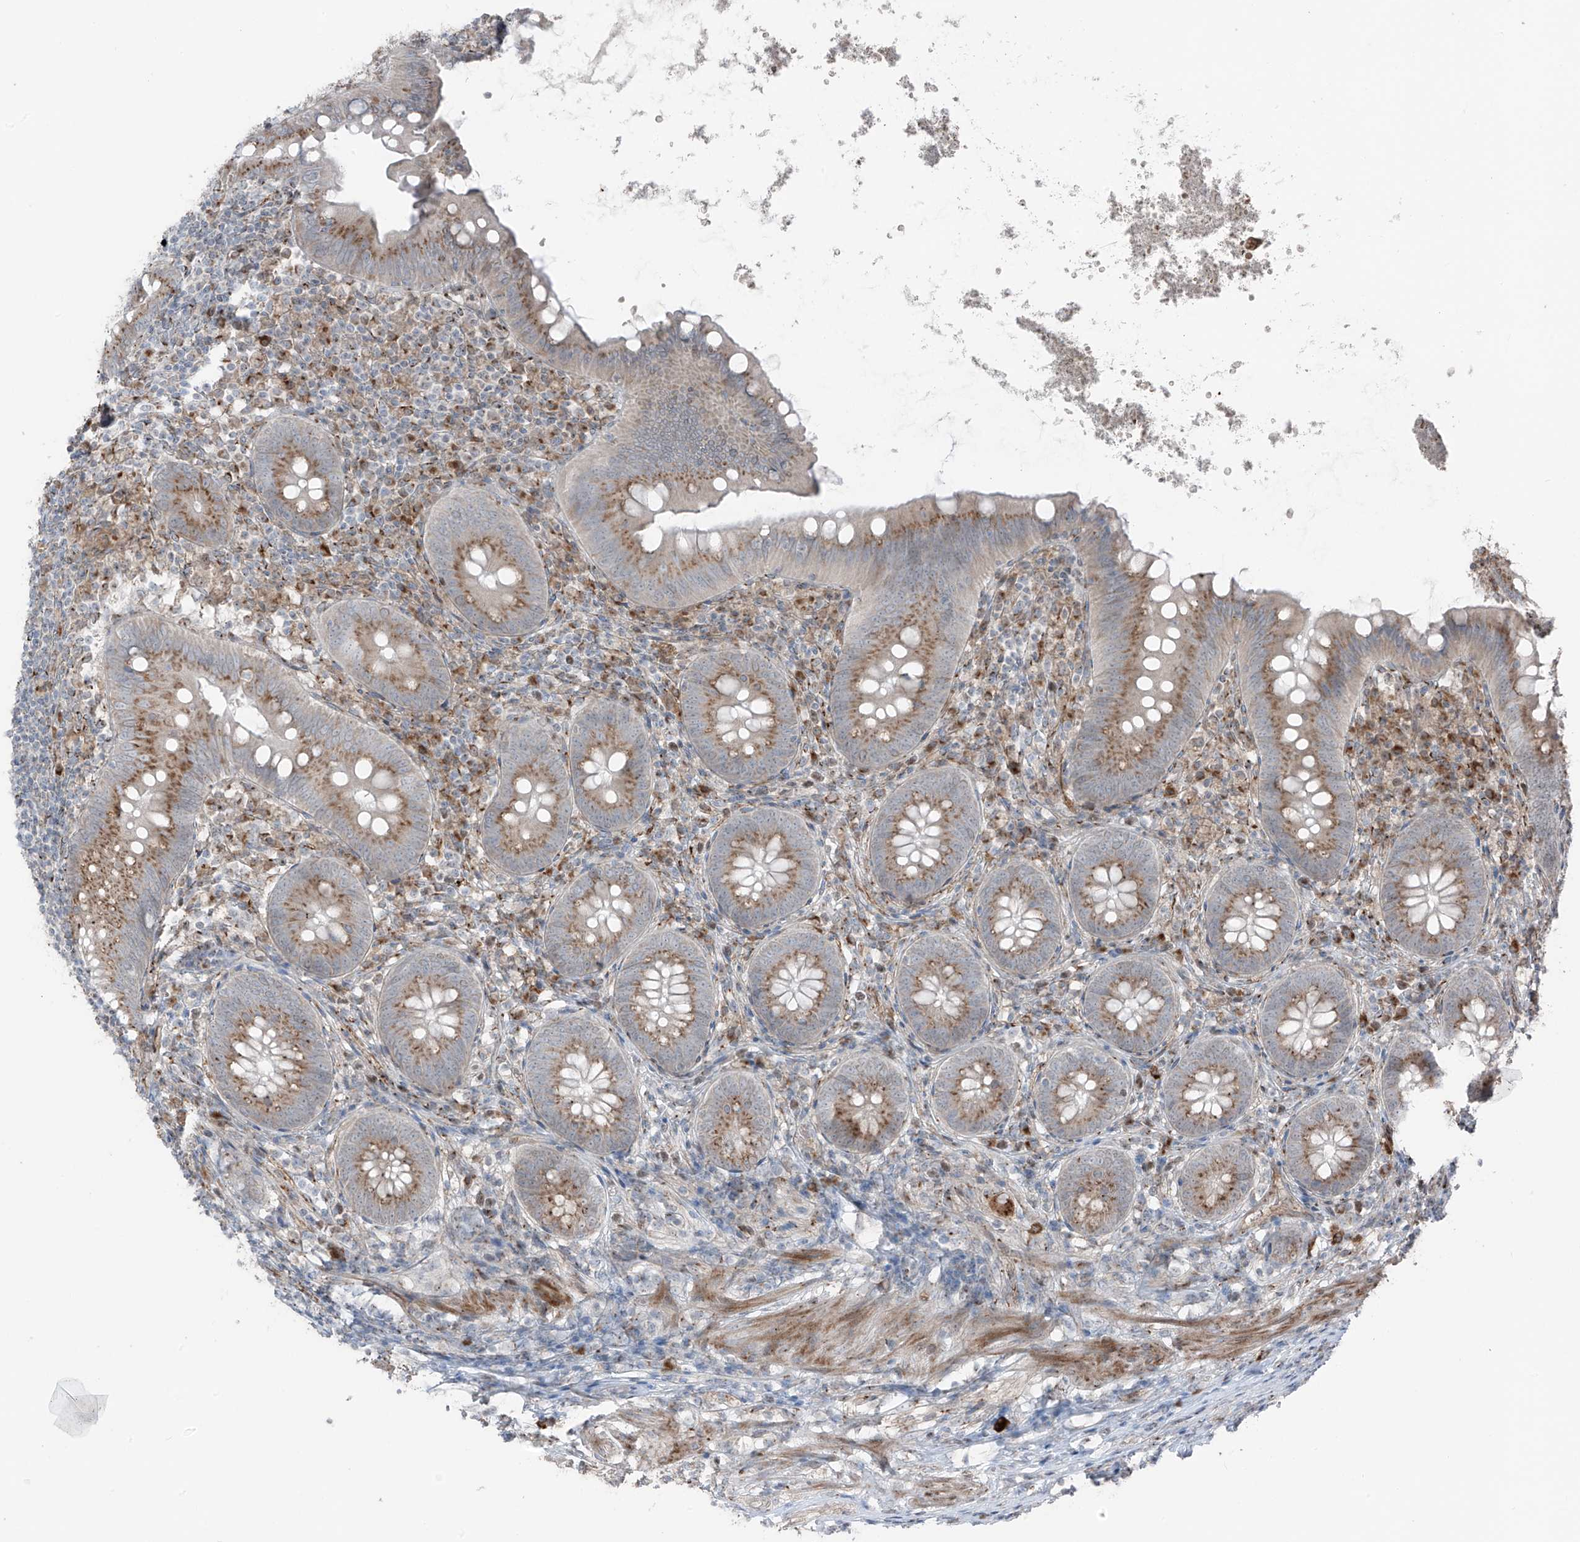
{"staining": {"intensity": "moderate", "quantity": ">75%", "location": "cytoplasmic/membranous"}, "tissue": "appendix", "cell_type": "Glandular cells", "image_type": "normal", "snomed": [{"axis": "morphology", "description": "Normal tissue, NOS"}, {"axis": "topography", "description": "Appendix"}], "caption": "Immunohistochemical staining of normal appendix demonstrates moderate cytoplasmic/membranous protein staining in approximately >75% of glandular cells. Using DAB (3,3'-diaminobenzidine) (brown) and hematoxylin (blue) stains, captured at high magnification using brightfield microscopy.", "gene": "ERLEC1", "patient": {"sex": "female", "age": 62}}